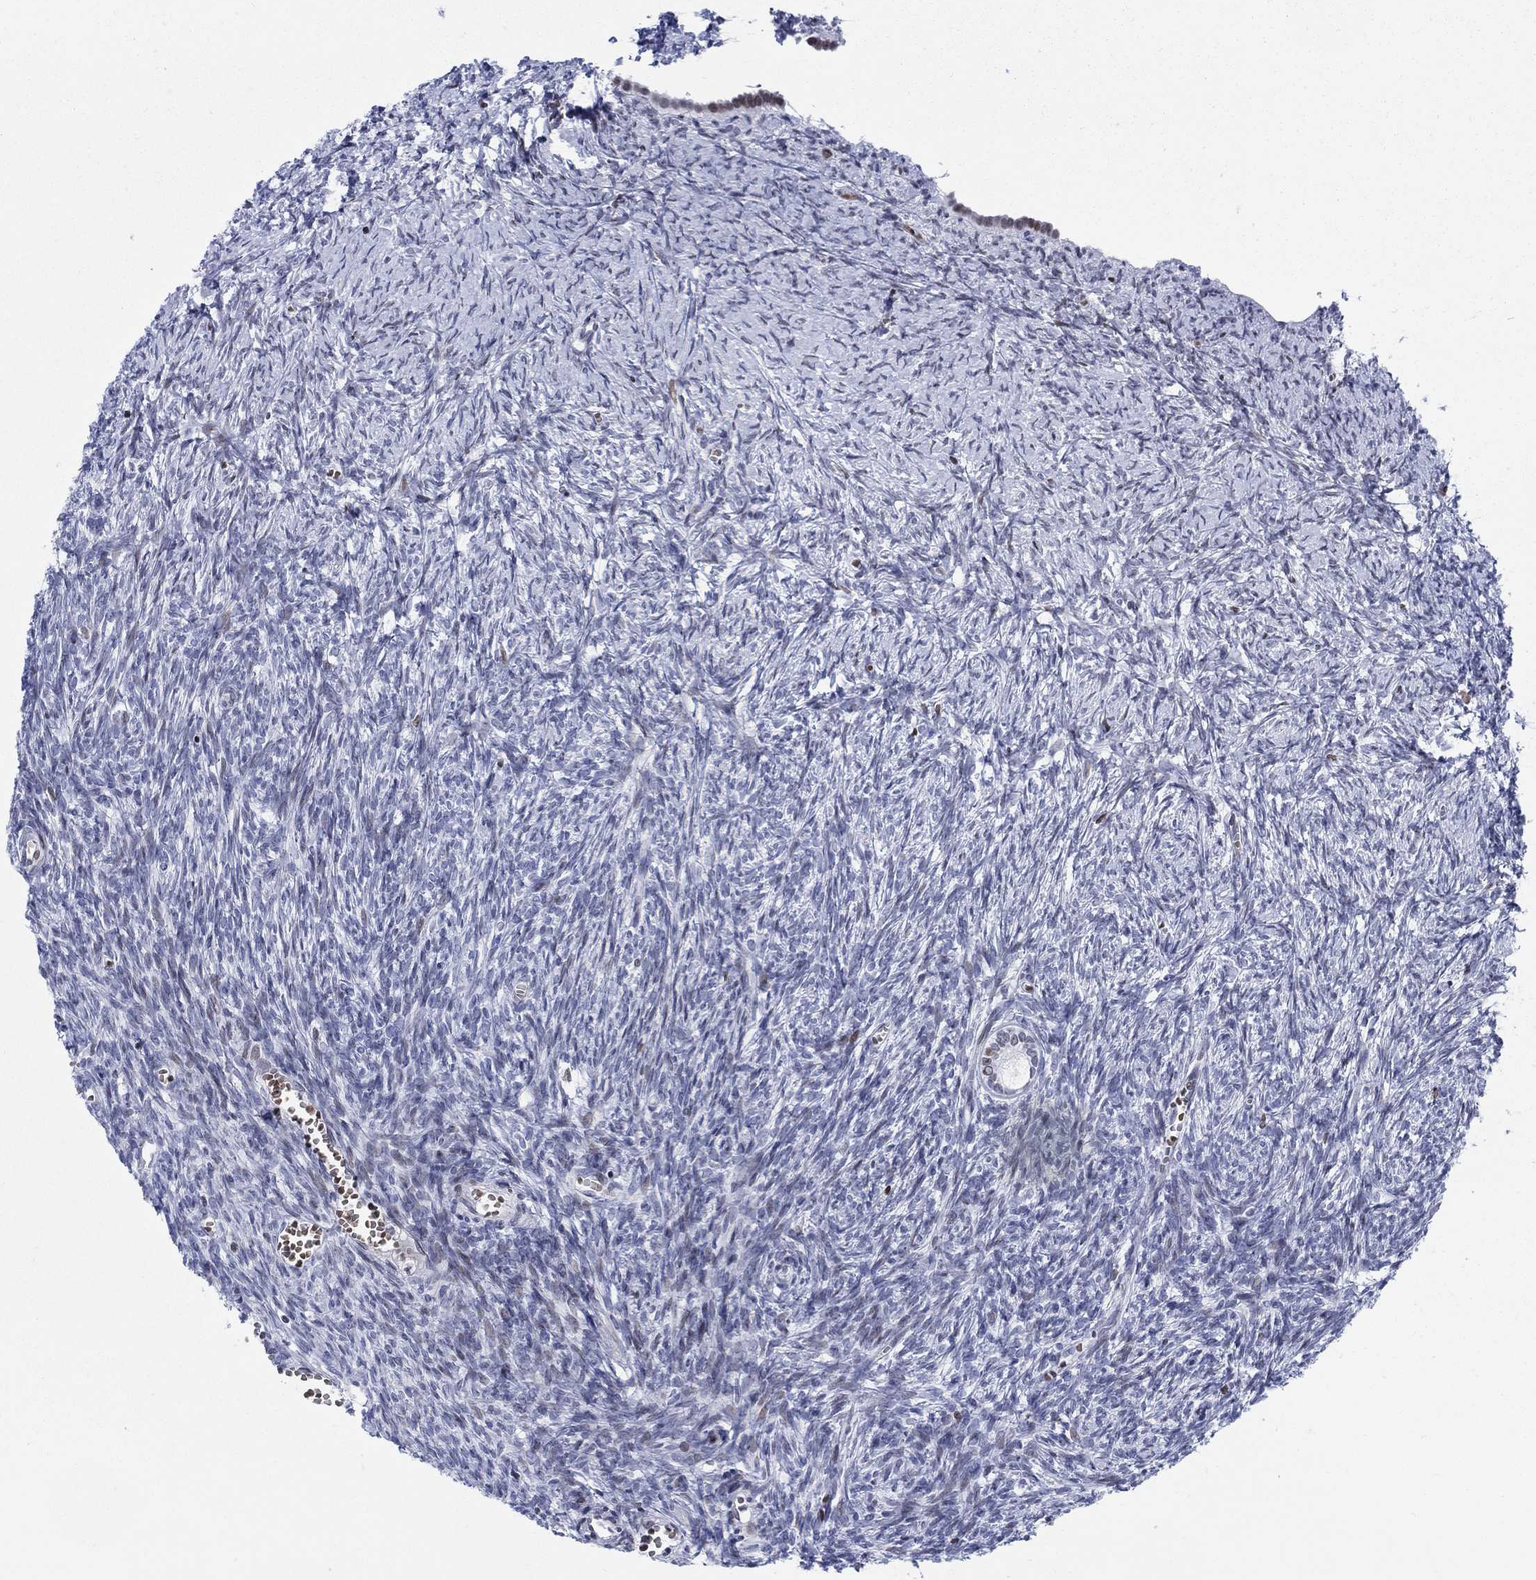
{"staining": {"intensity": "negative", "quantity": "none", "location": "none"}, "tissue": "ovary", "cell_type": "Ovarian stroma cells", "image_type": "normal", "snomed": [{"axis": "morphology", "description": "Normal tissue, NOS"}, {"axis": "topography", "description": "Ovary"}], "caption": "IHC micrograph of normal human ovary stained for a protein (brown), which displays no positivity in ovarian stroma cells. (Stains: DAB (3,3'-diaminobenzidine) immunohistochemistry with hematoxylin counter stain, Microscopy: brightfield microscopy at high magnification).", "gene": "HMGA1", "patient": {"sex": "female", "age": 43}}